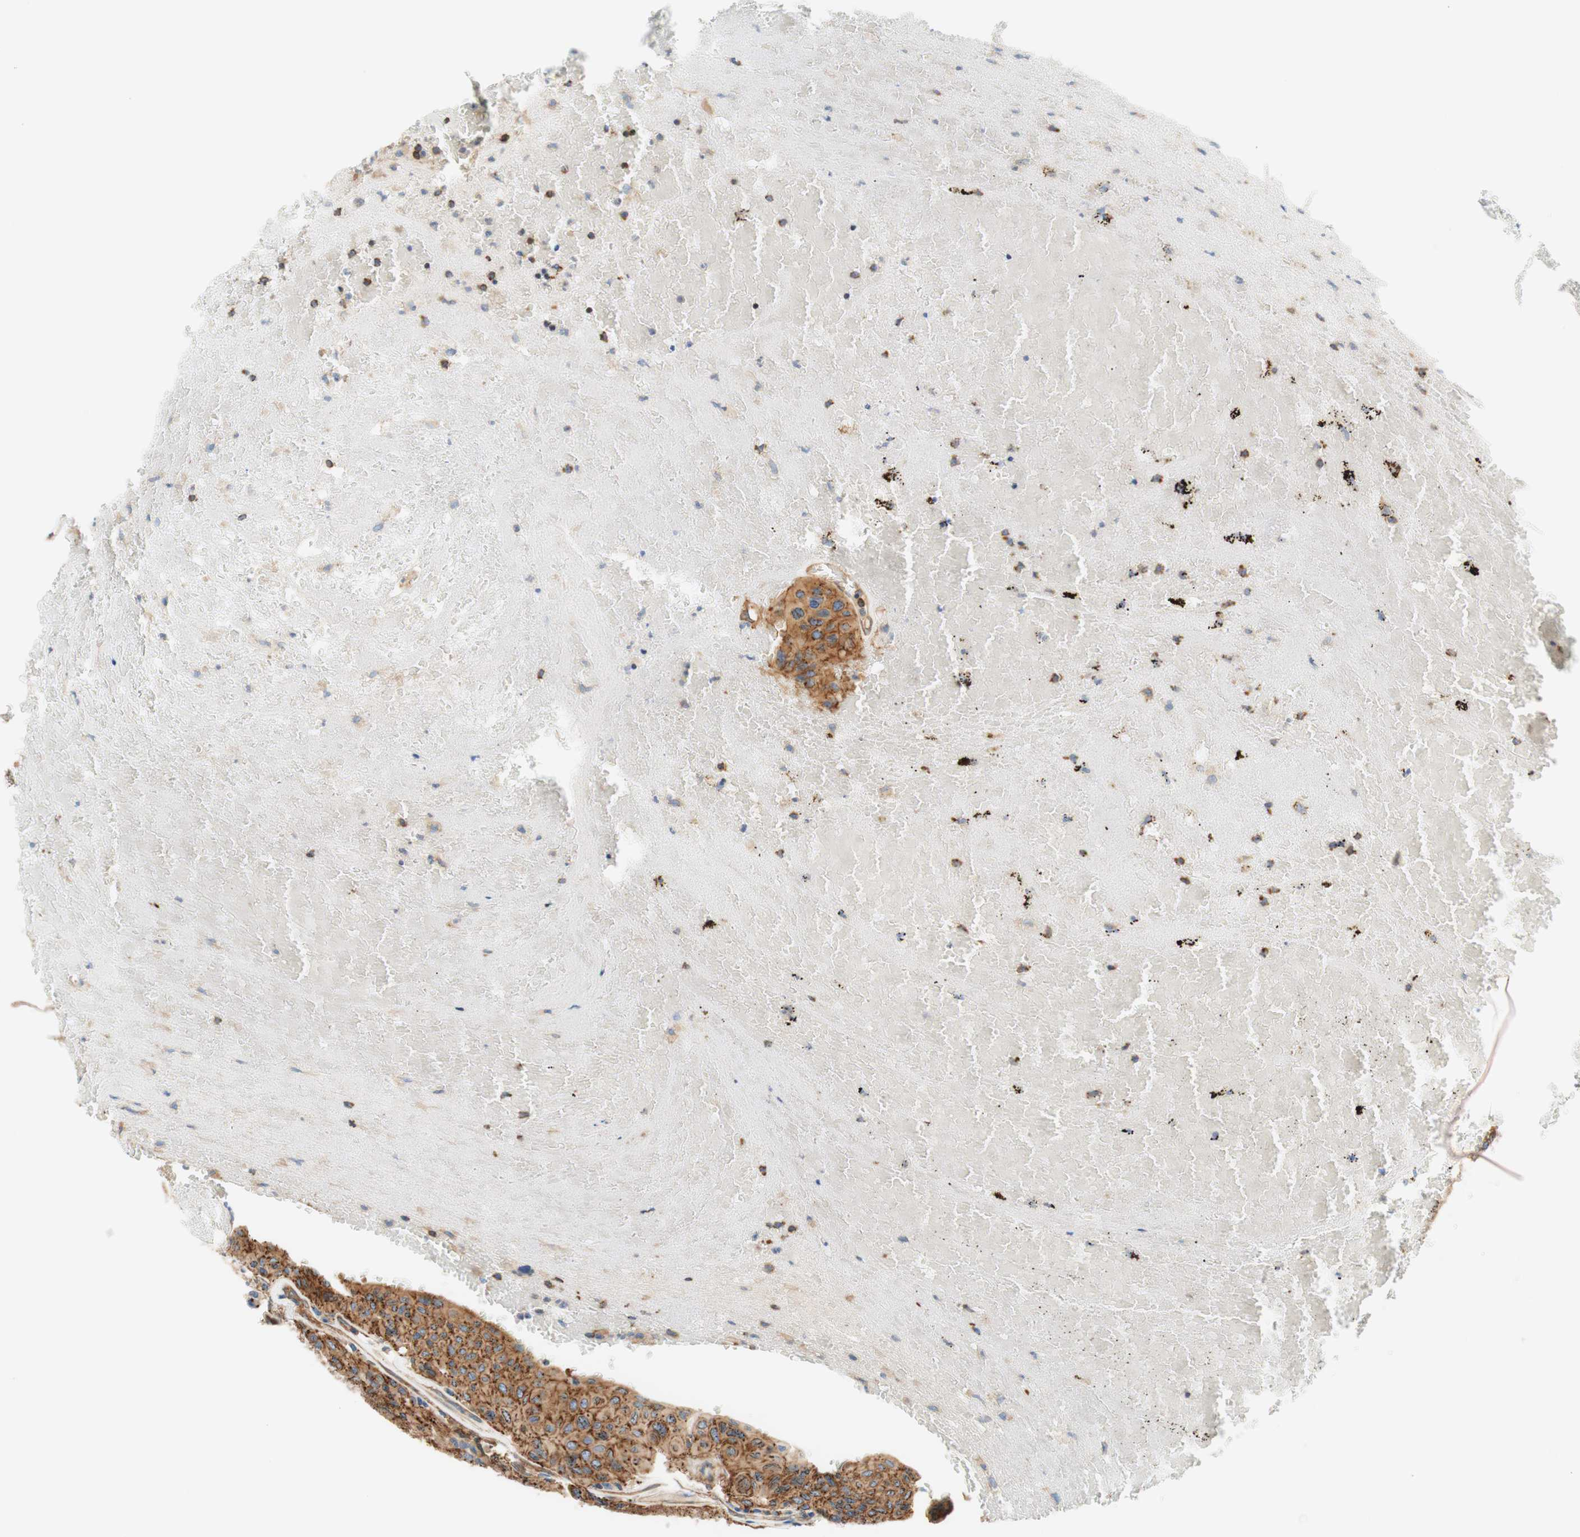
{"staining": {"intensity": "moderate", "quantity": ">75%", "location": "cytoplasmic/membranous"}, "tissue": "urothelial cancer", "cell_type": "Tumor cells", "image_type": "cancer", "snomed": [{"axis": "morphology", "description": "Urothelial carcinoma, High grade"}, {"axis": "topography", "description": "Urinary bladder"}], "caption": "Protein expression analysis of high-grade urothelial carcinoma exhibits moderate cytoplasmic/membranous staining in about >75% of tumor cells.", "gene": "VPS26A", "patient": {"sex": "male", "age": 66}}